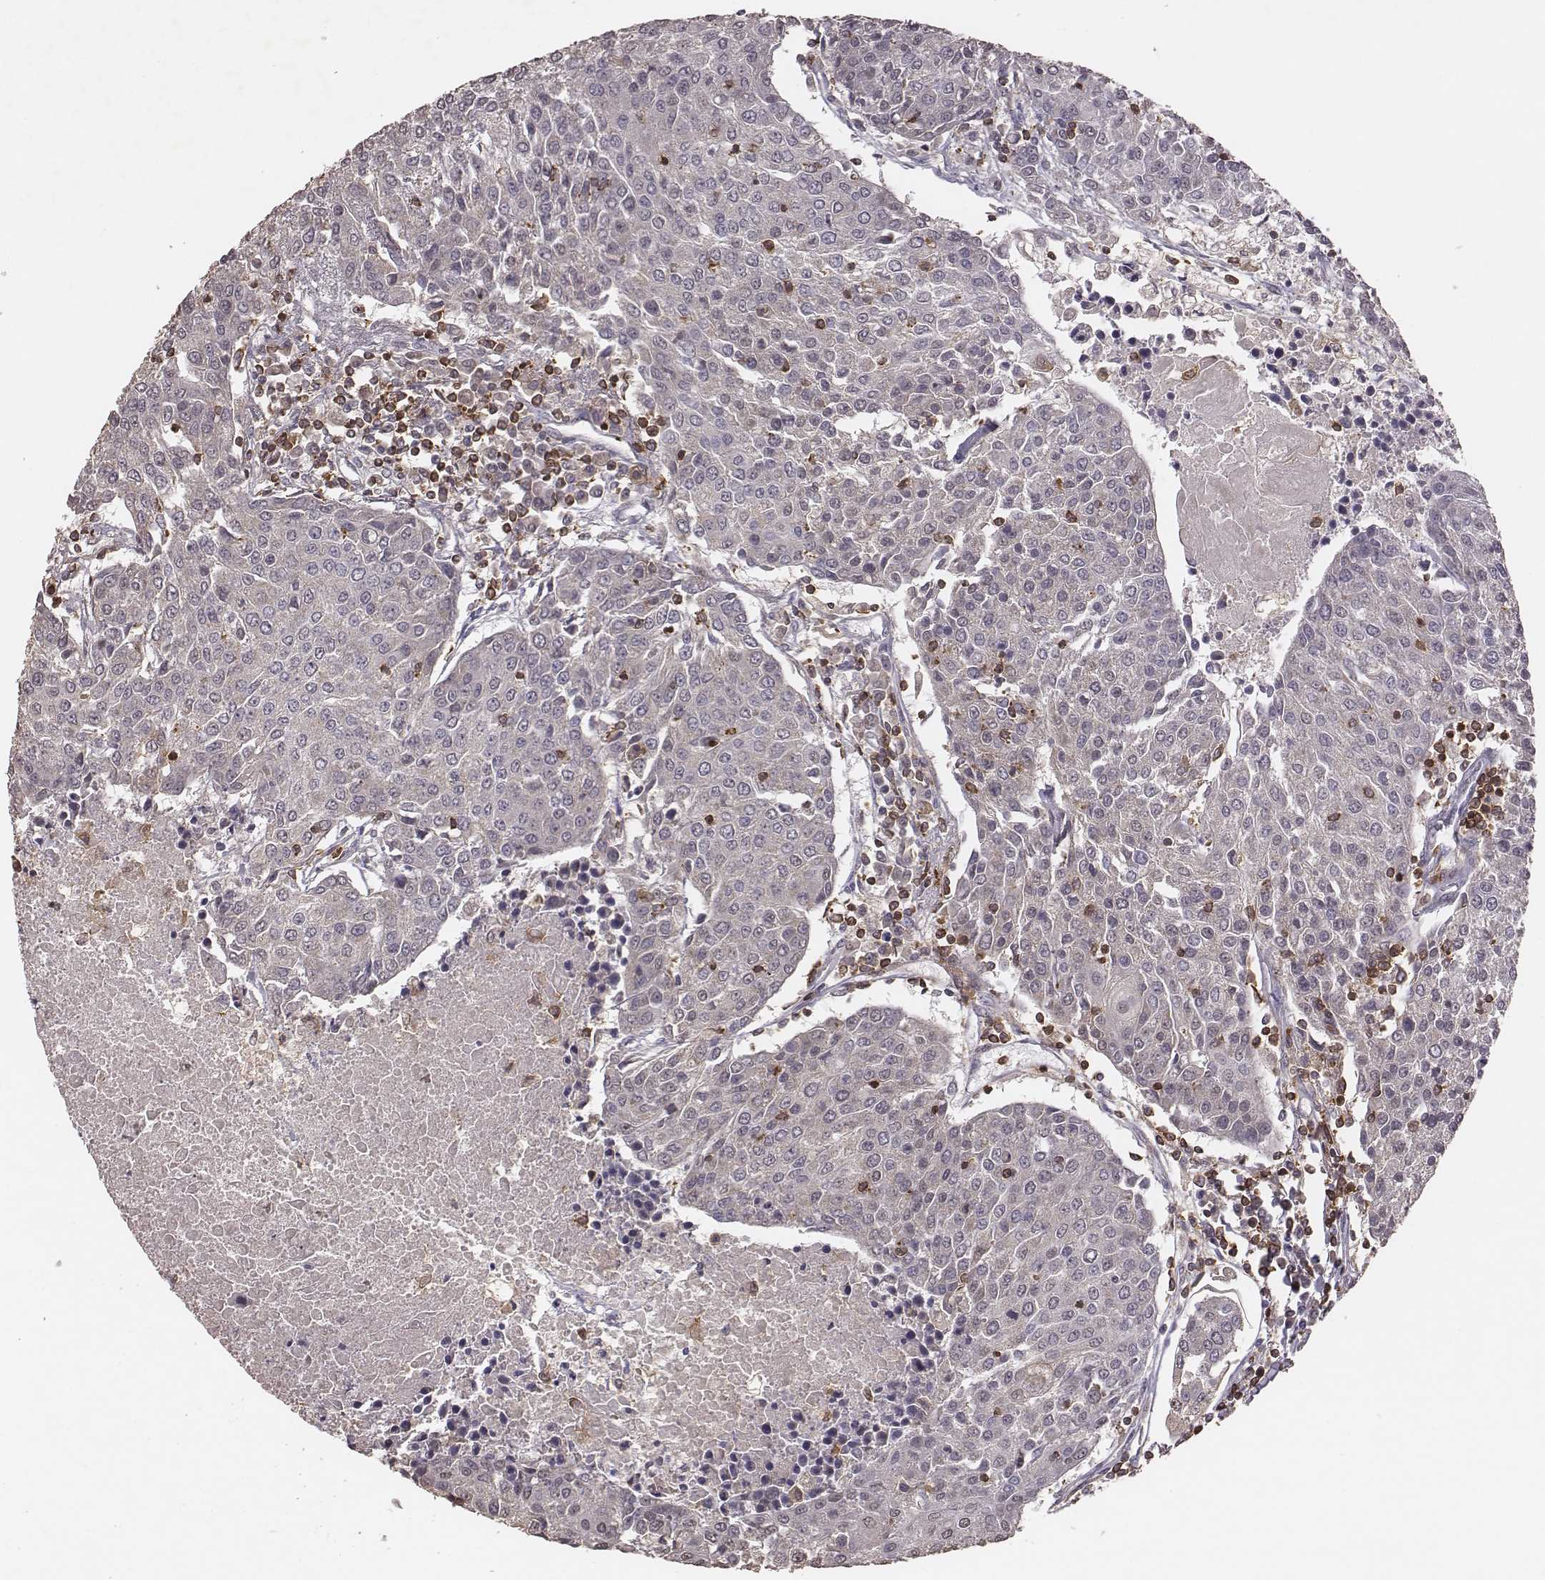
{"staining": {"intensity": "negative", "quantity": "none", "location": "none"}, "tissue": "urothelial cancer", "cell_type": "Tumor cells", "image_type": "cancer", "snomed": [{"axis": "morphology", "description": "Urothelial carcinoma, High grade"}, {"axis": "topography", "description": "Urinary bladder"}], "caption": "Immunohistochemistry of urothelial cancer reveals no positivity in tumor cells. (Brightfield microscopy of DAB (3,3'-diaminobenzidine) IHC at high magnification).", "gene": "PILRA", "patient": {"sex": "female", "age": 85}}